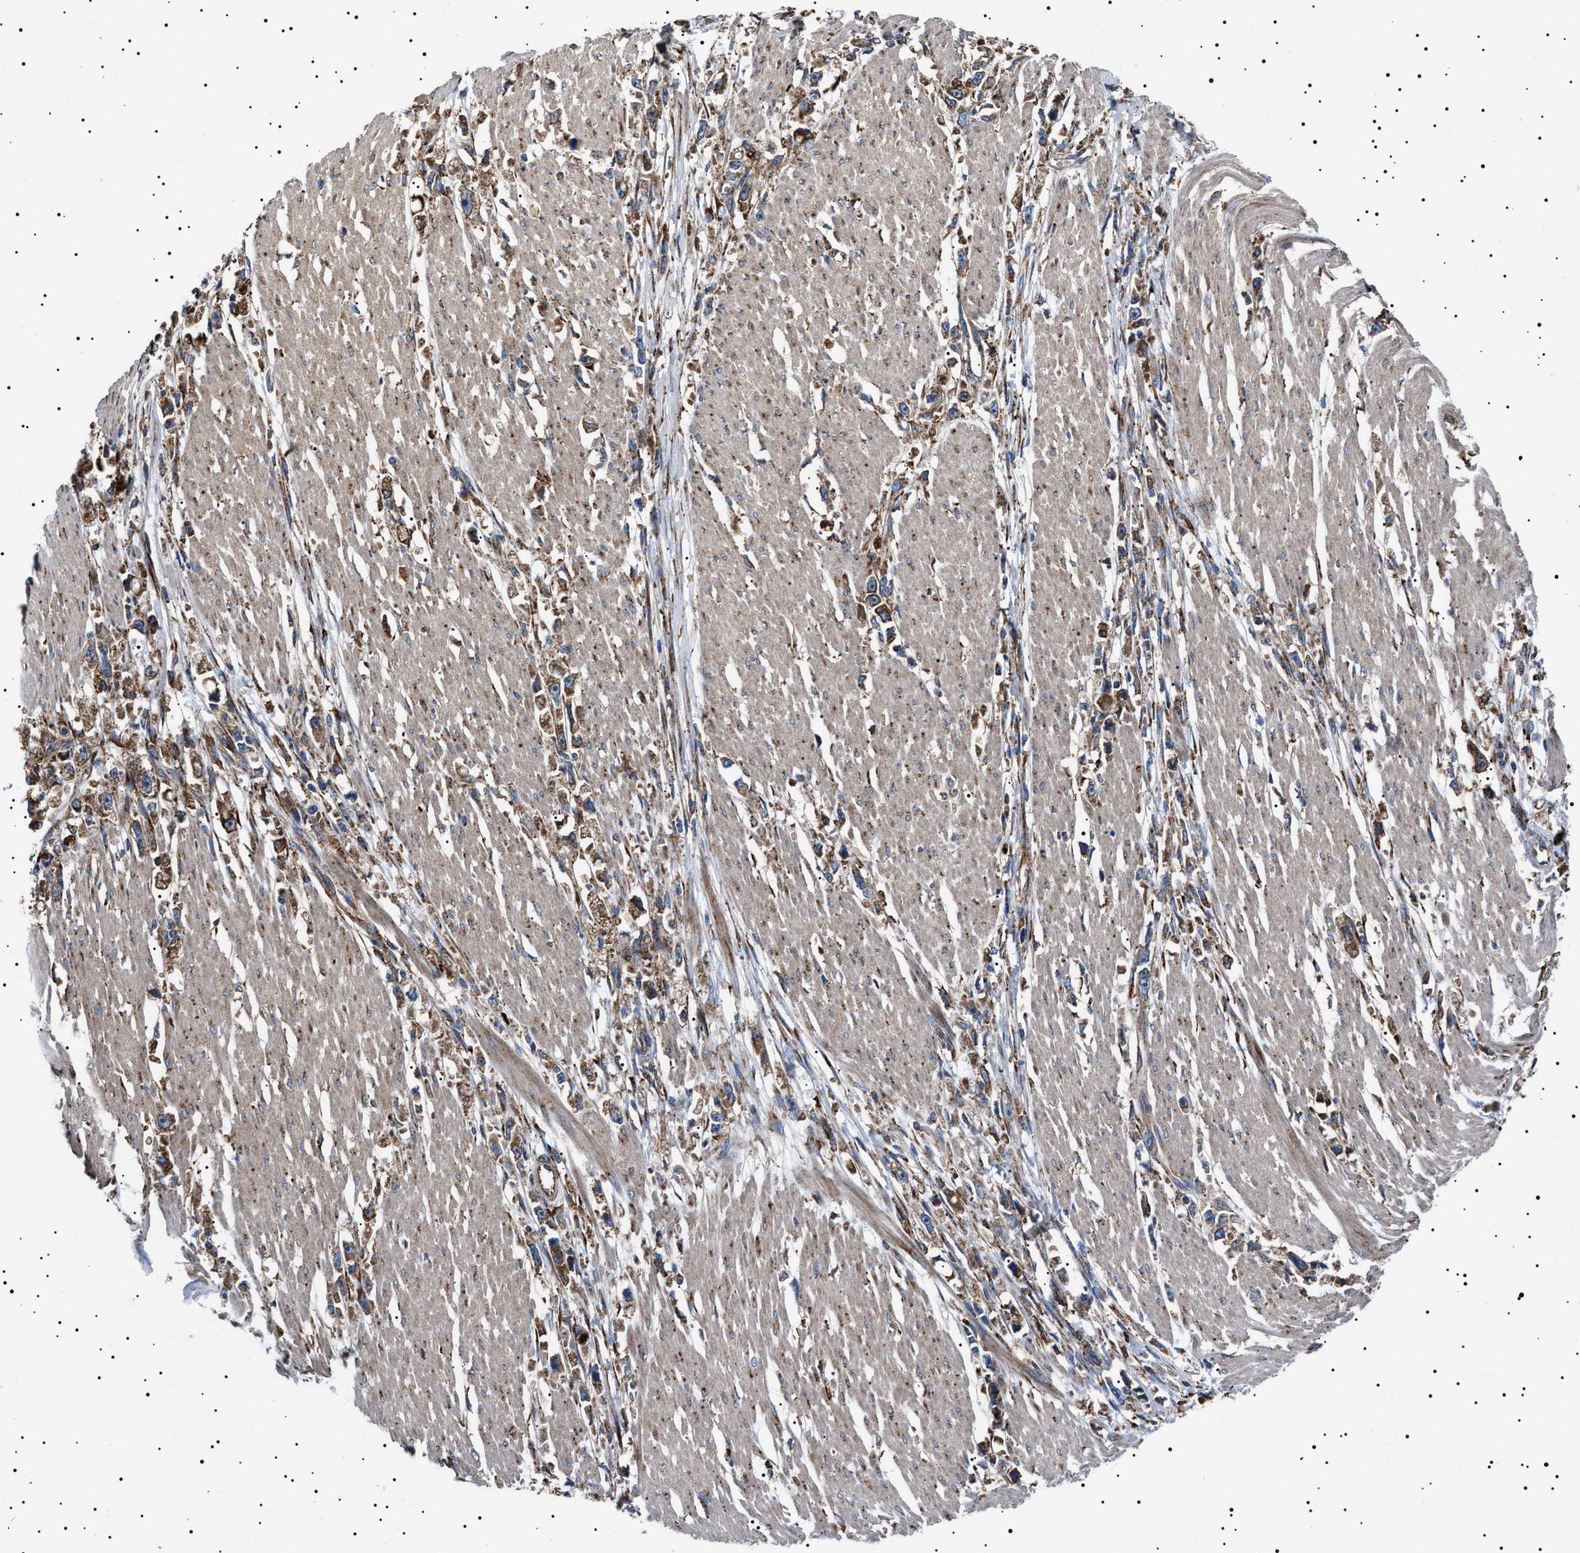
{"staining": {"intensity": "moderate", "quantity": ">75%", "location": "cytoplasmic/membranous"}, "tissue": "stomach cancer", "cell_type": "Tumor cells", "image_type": "cancer", "snomed": [{"axis": "morphology", "description": "Adenocarcinoma, NOS"}, {"axis": "topography", "description": "Stomach"}], "caption": "A micrograph of human adenocarcinoma (stomach) stained for a protein reveals moderate cytoplasmic/membranous brown staining in tumor cells.", "gene": "TOP1MT", "patient": {"sex": "female", "age": 59}}